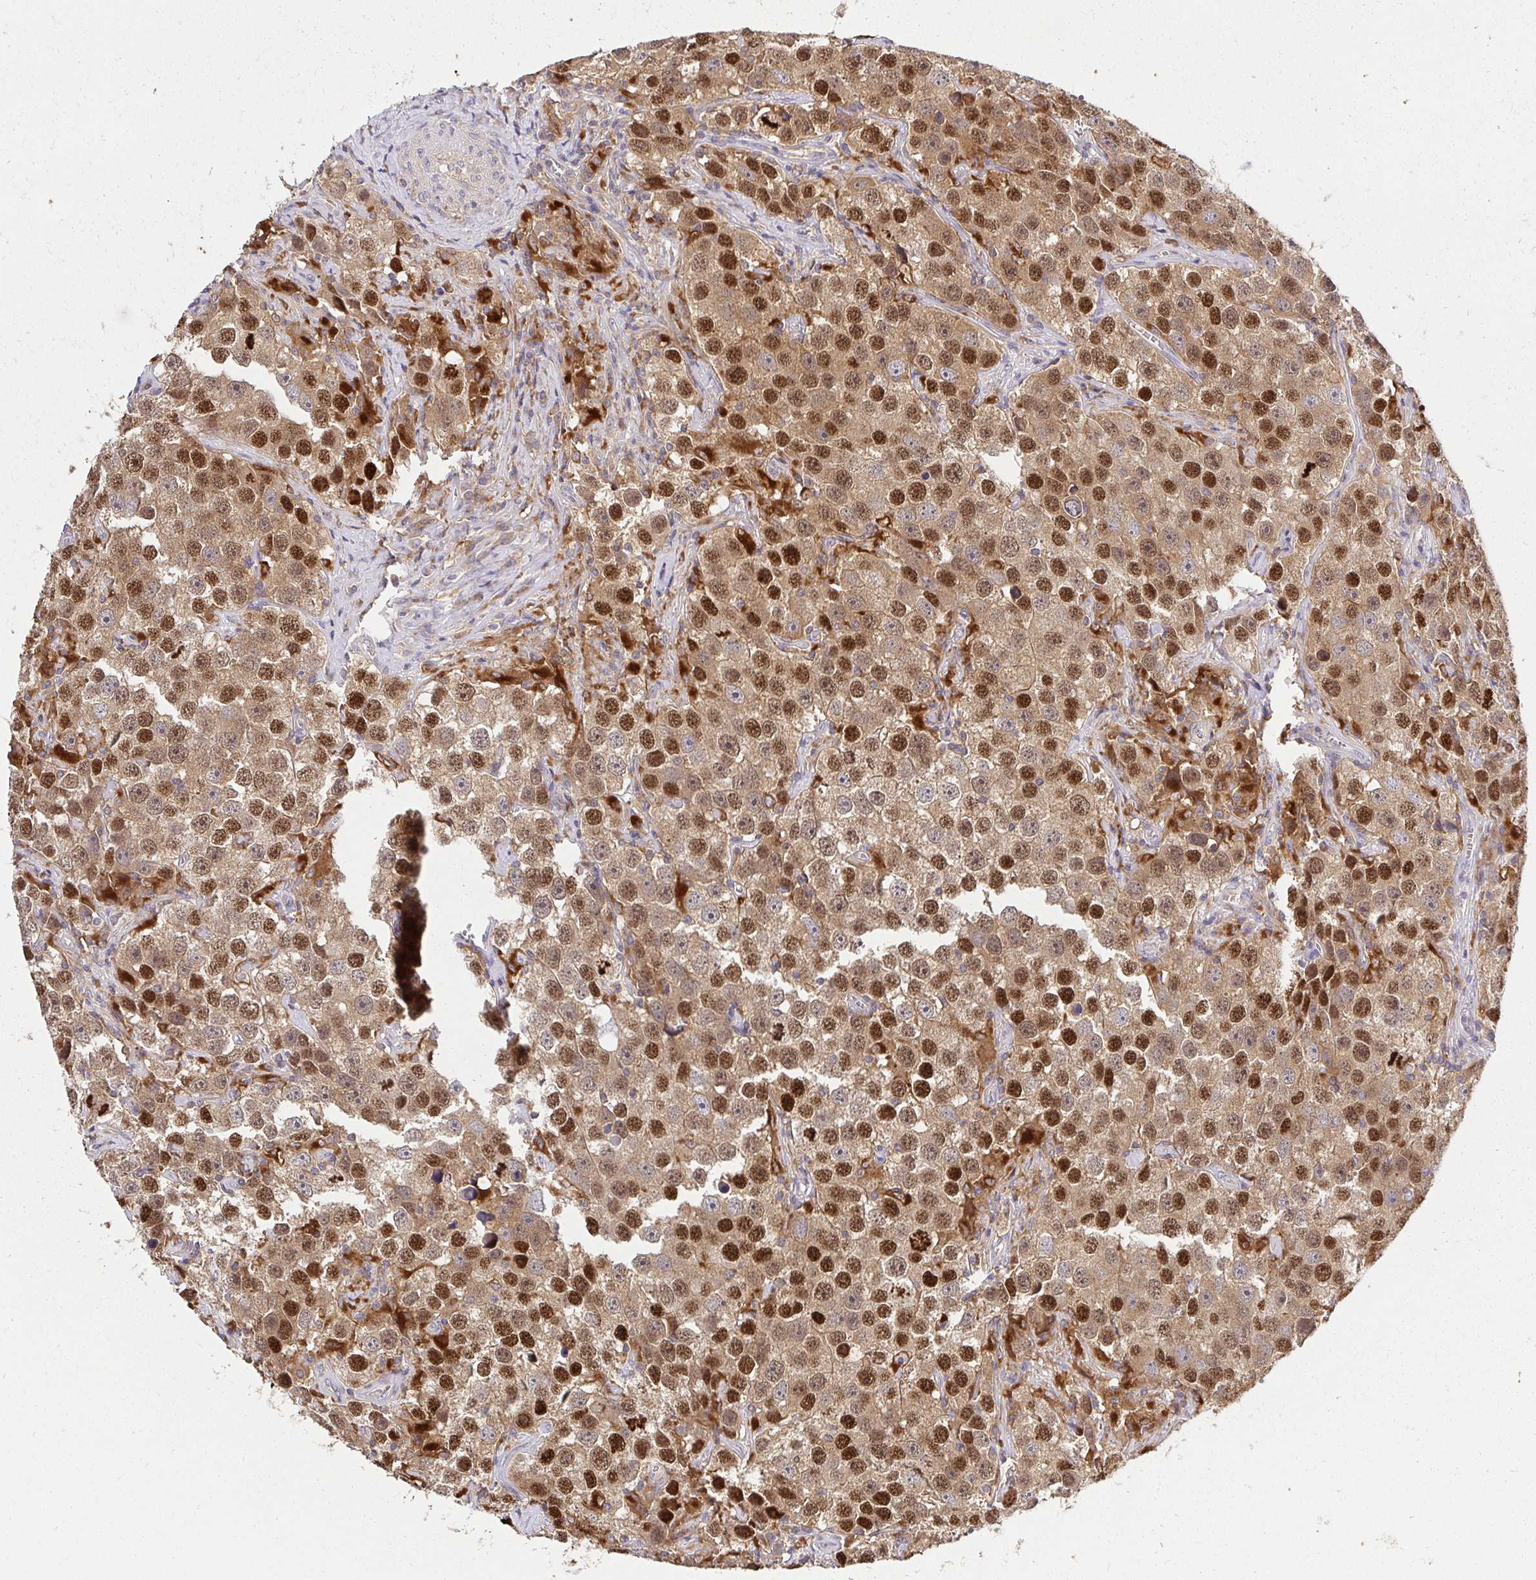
{"staining": {"intensity": "strong", "quantity": ">75%", "location": "cytoplasmic/membranous,nuclear"}, "tissue": "testis cancer", "cell_type": "Tumor cells", "image_type": "cancer", "snomed": [{"axis": "morphology", "description": "Seminoma, NOS"}, {"axis": "topography", "description": "Testis"}], "caption": "Immunohistochemical staining of human testis seminoma reveals high levels of strong cytoplasmic/membranous and nuclear protein positivity in about >75% of tumor cells.", "gene": "ATP6V1F", "patient": {"sex": "male", "age": 49}}